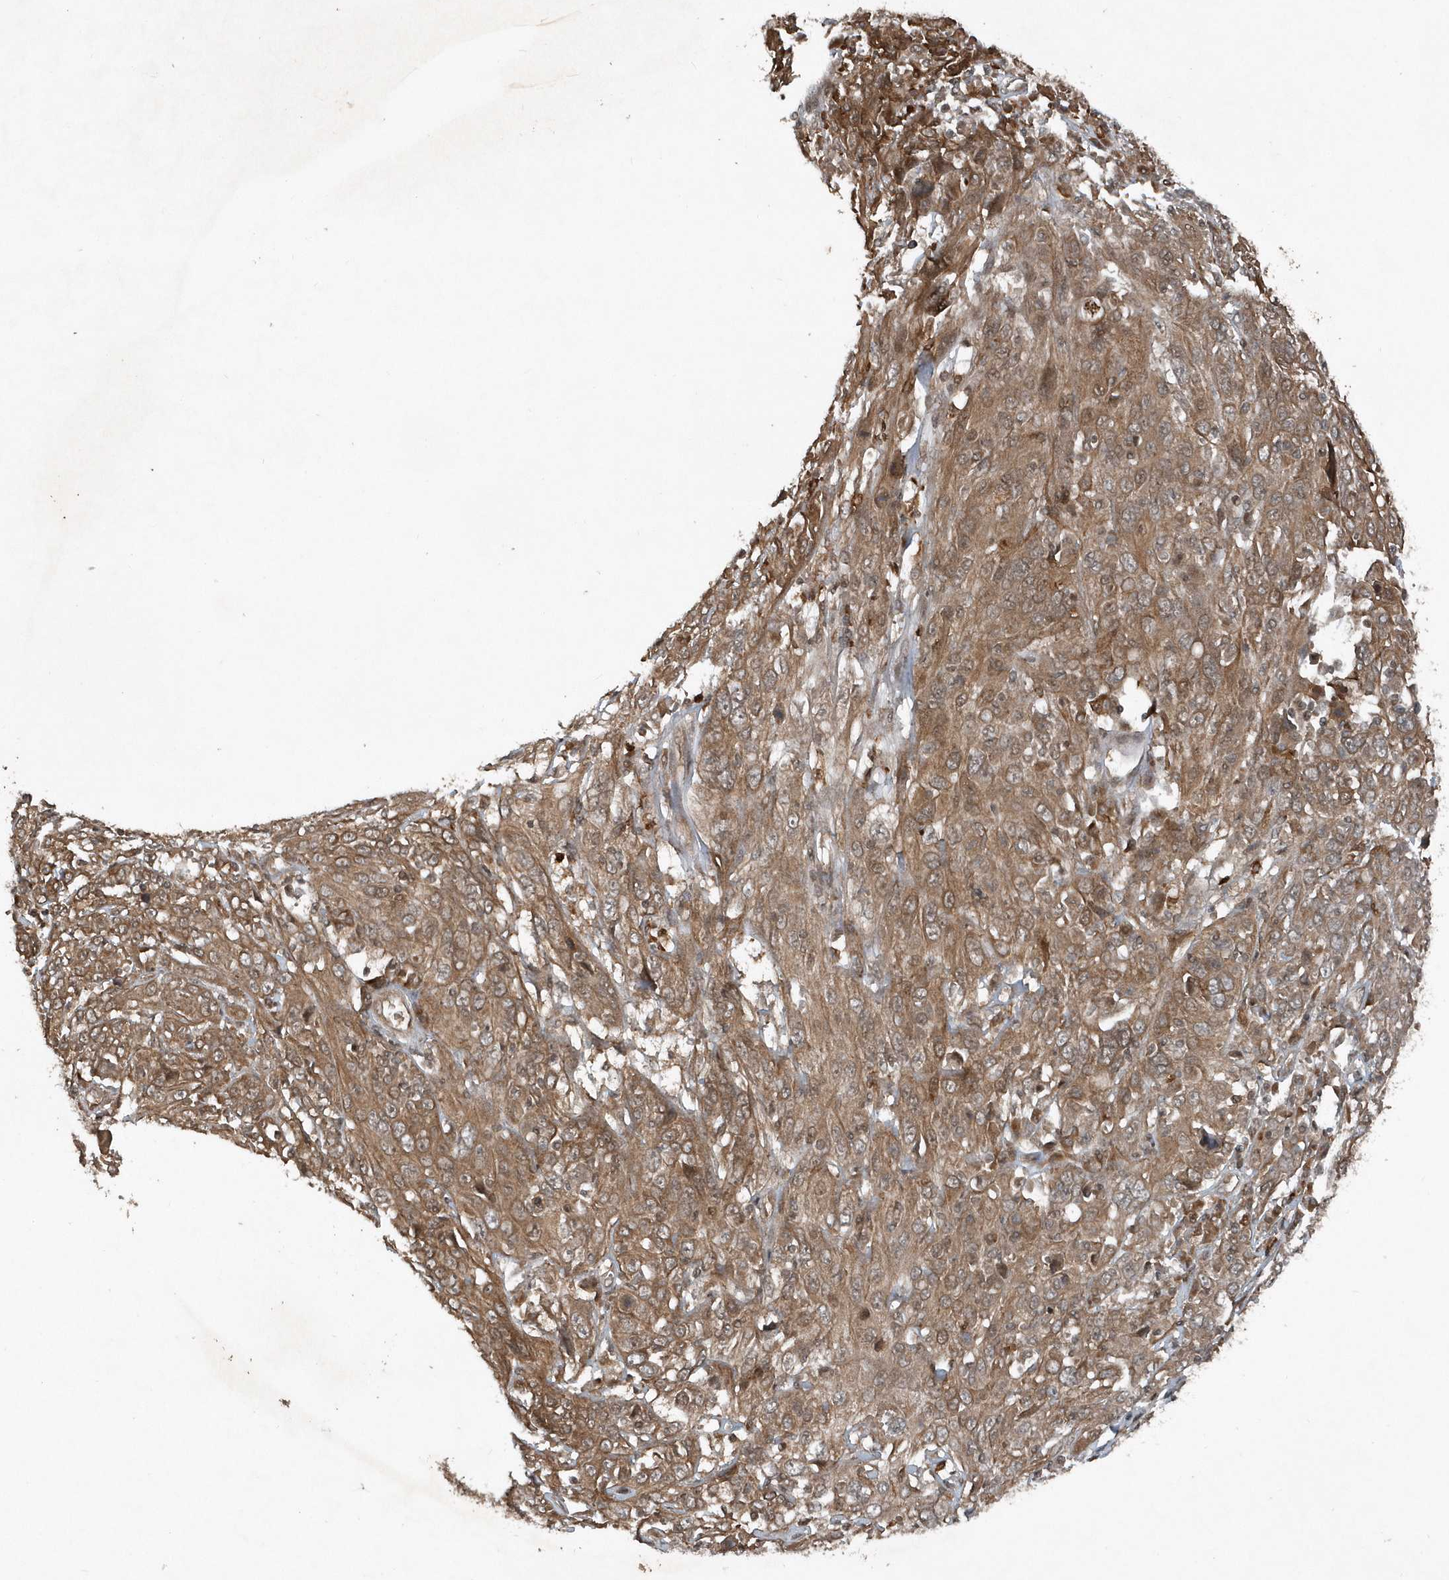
{"staining": {"intensity": "moderate", "quantity": ">75%", "location": "cytoplasmic/membranous"}, "tissue": "cervical cancer", "cell_type": "Tumor cells", "image_type": "cancer", "snomed": [{"axis": "morphology", "description": "Squamous cell carcinoma, NOS"}, {"axis": "topography", "description": "Cervix"}], "caption": "Immunohistochemical staining of cervical cancer exhibits moderate cytoplasmic/membranous protein staining in about >75% of tumor cells.", "gene": "EIF2B1", "patient": {"sex": "female", "age": 46}}